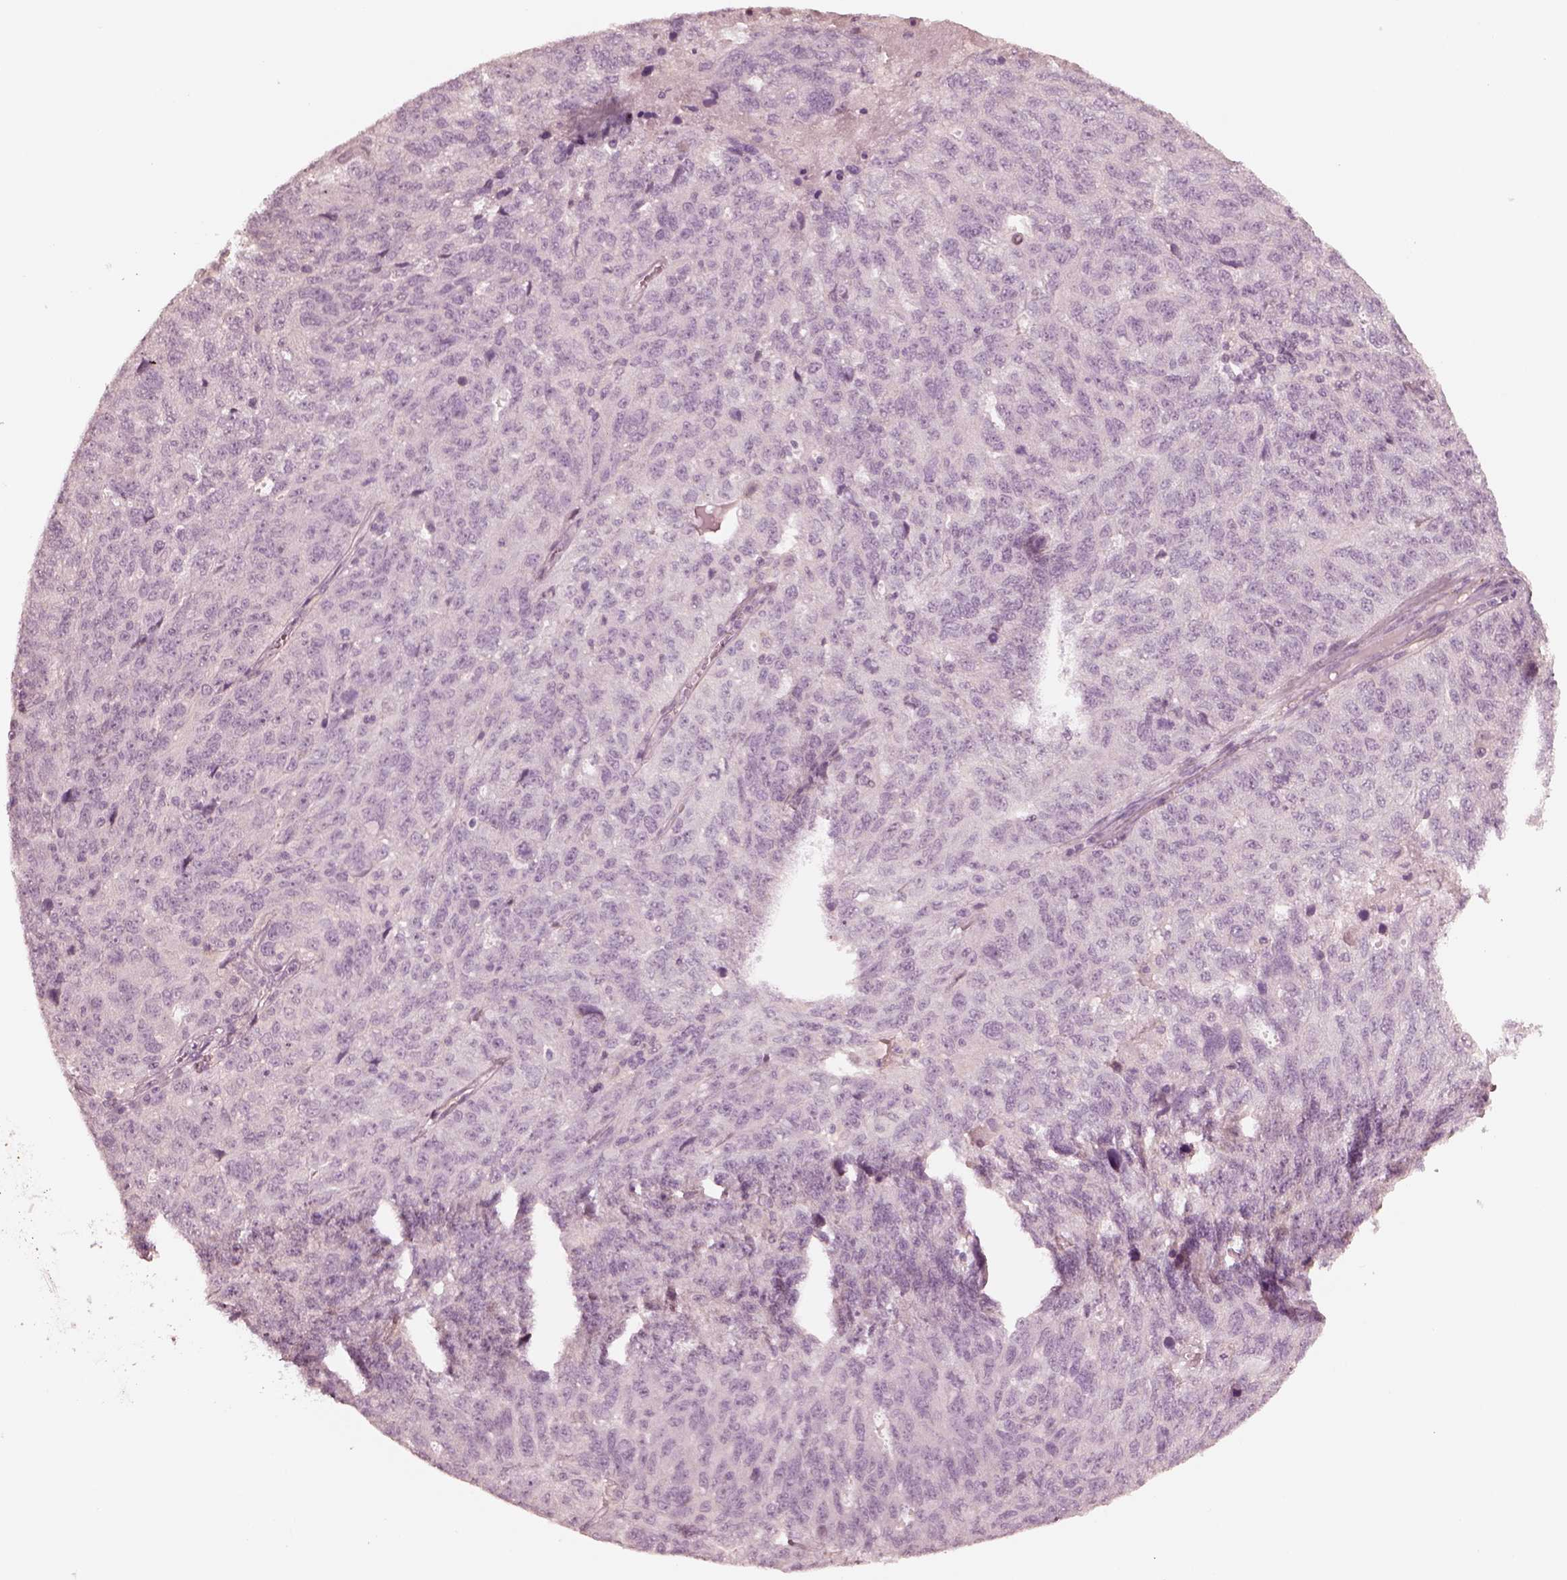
{"staining": {"intensity": "negative", "quantity": "none", "location": "none"}, "tissue": "ovarian cancer", "cell_type": "Tumor cells", "image_type": "cancer", "snomed": [{"axis": "morphology", "description": "Cystadenocarcinoma, serous, NOS"}, {"axis": "topography", "description": "Ovary"}], "caption": "Ovarian serous cystadenocarcinoma was stained to show a protein in brown. There is no significant expression in tumor cells. (DAB (3,3'-diaminobenzidine) immunohistochemistry with hematoxylin counter stain).", "gene": "DNAAF9", "patient": {"sex": "female", "age": 71}}